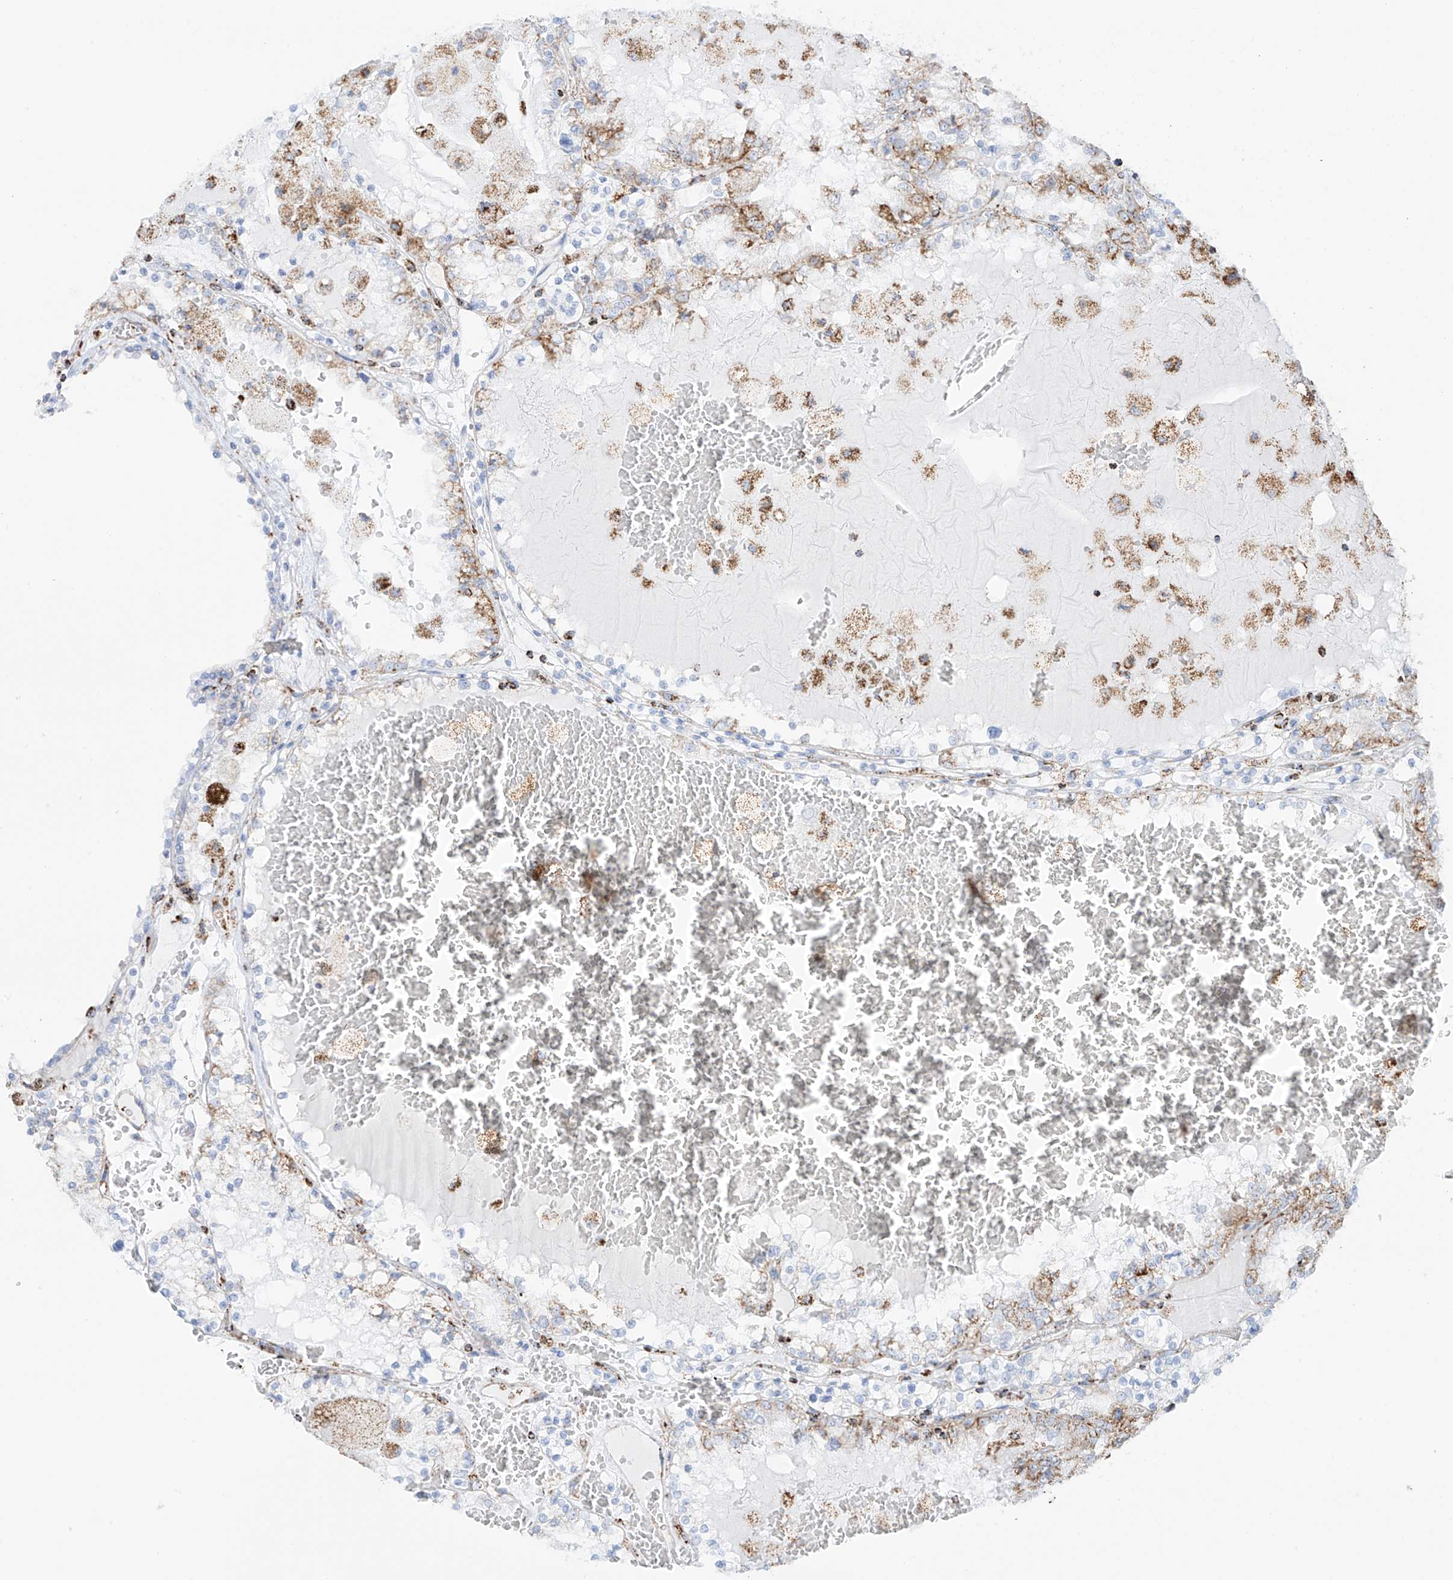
{"staining": {"intensity": "negative", "quantity": "none", "location": "none"}, "tissue": "renal cancer", "cell_type": "Tumor cells", "image_type": "cancer", "snomed": [{"axis": "morphology", "description": "Adenocarcinoma, NOS"}, {"axis": "topography", "description": "Kidney"}], "caption": "Immunohistochemistry image of neoplastic tissue: renal adenocarcinoma stained with DAB demonstrates no significant protein positivity in tumor cells. (Stains: DAB immunohistochemistry with hematoxylin counter stain, Microscopy: brightfield microscopy at high magnification).", "gene": "XKR3", "patient": {"sex": "female", "age": 56}}